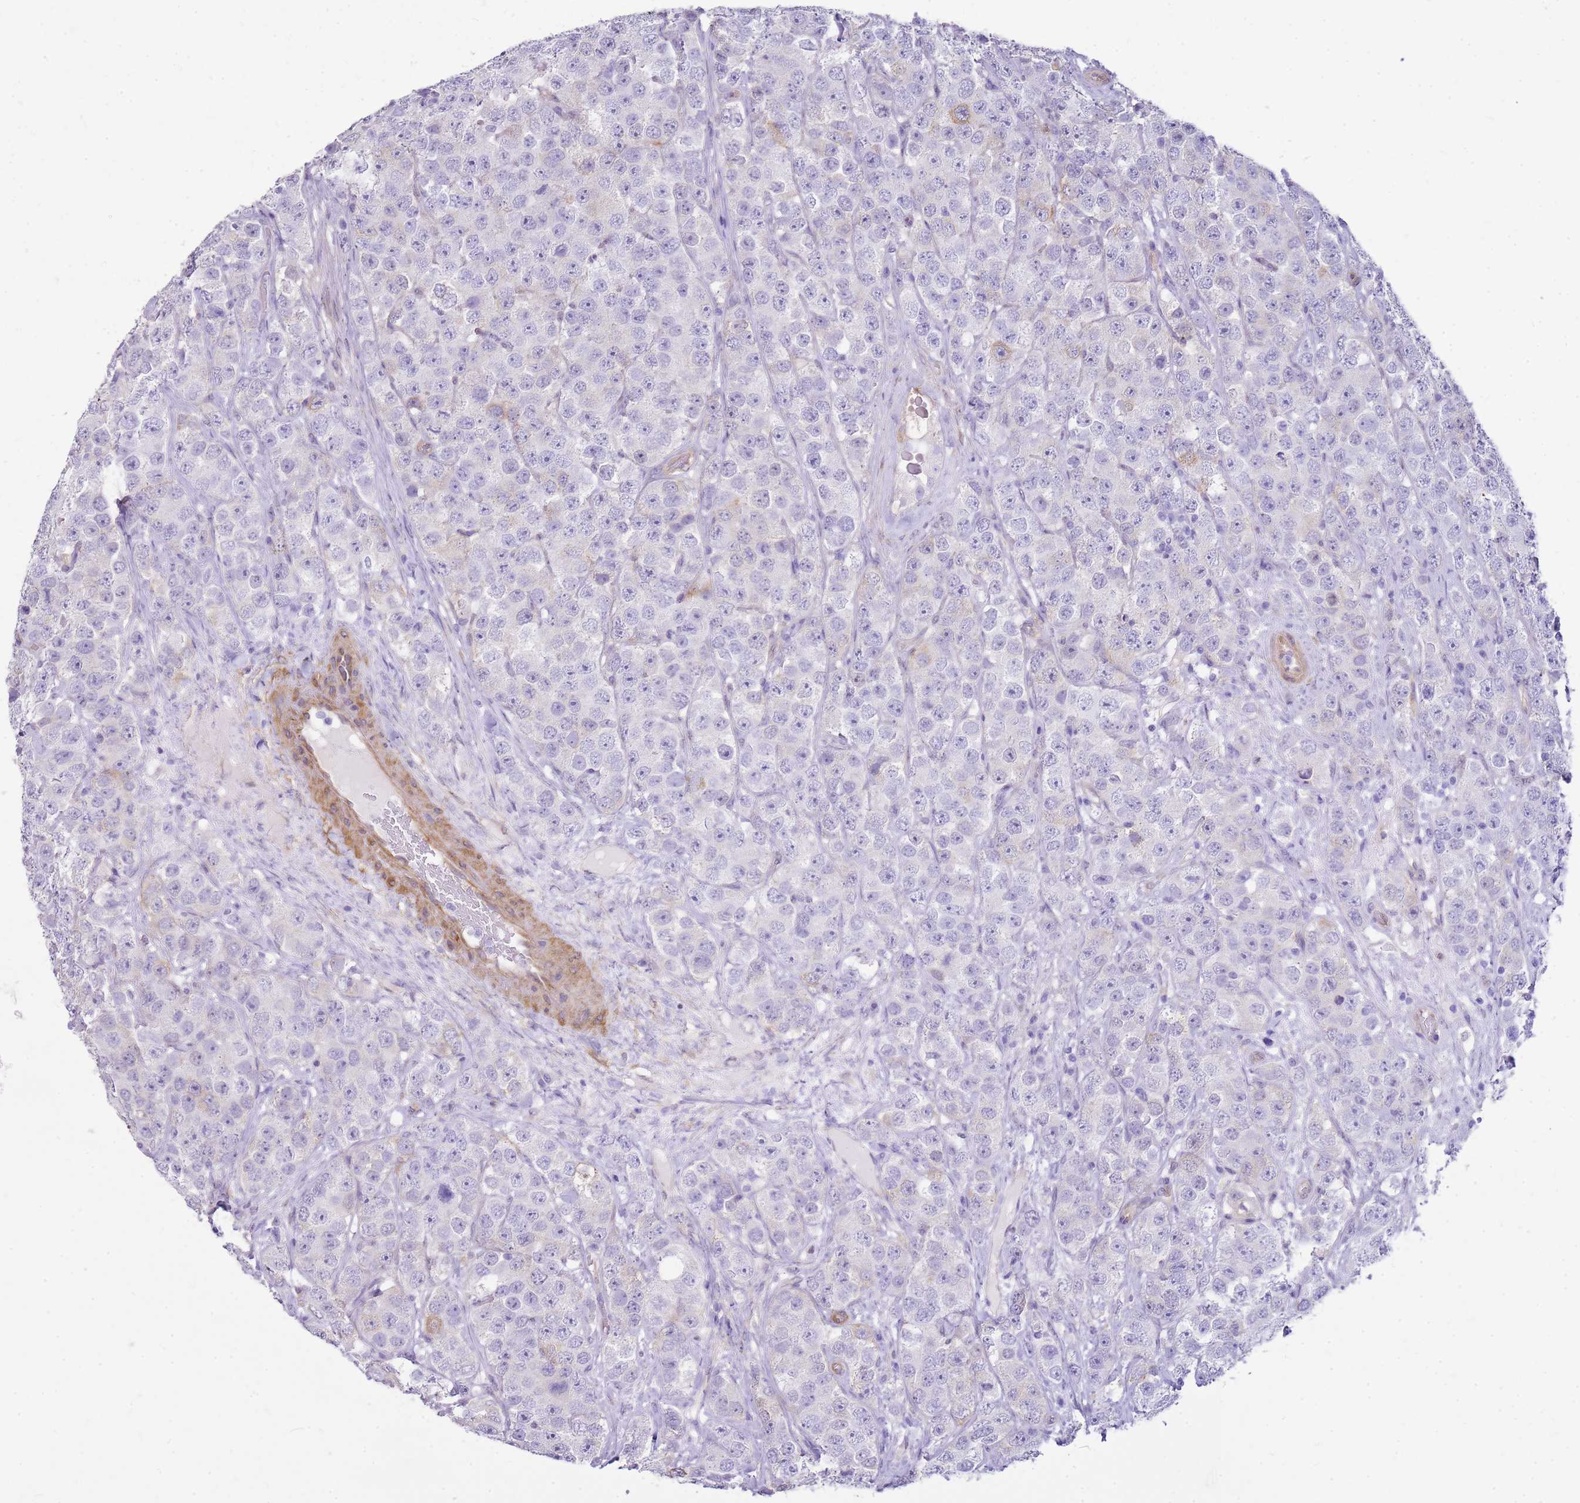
{"staining": {"intensity": "negative", "quantity": "none", "location": "none"}, "tissue": "testis cancer", "cell_type": "Tumor cells", "image_type": "cancer", "snomed": [{"axis": "morphology", "description": "Seminoma, NOS"}, {"axis": "topography", "description": "Testis"}], "caption": "Seminoma (testis) stained for a protein using immunohistochemistry demonstrates no expression tumor cells.", "gene": "HSPB1", "patient": {"sex": "male", "age": 28}}